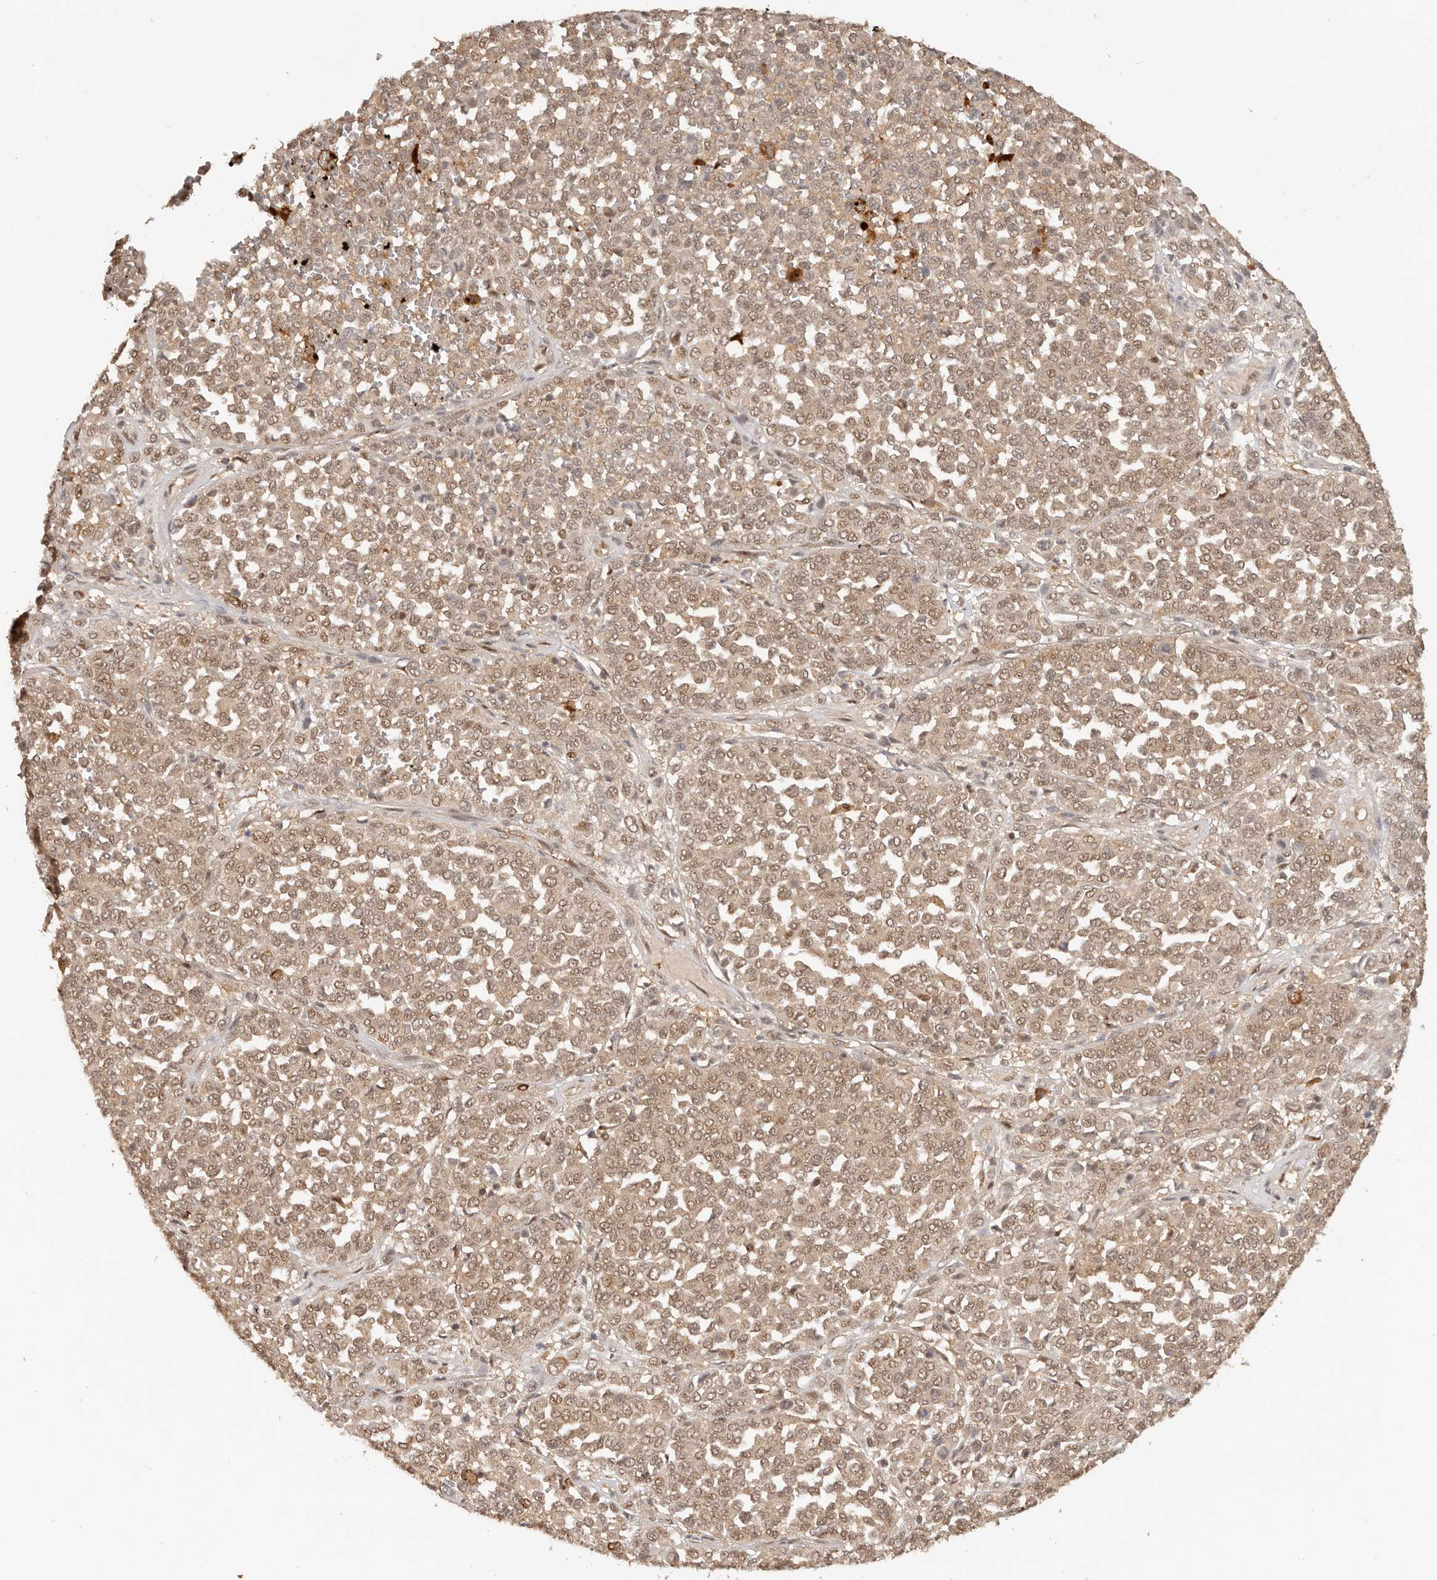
{"staining": {"intensity": "moderate", "quantity": ">75%", "location": "cytoplasmic/membranous,nuclear"}, "tissue": "melanoma", "cell_type": "Tumor cells", "image_type": "cancer", "snomed": [{"axis": "morphology", "description": "Malignant melanoma, Metastatic site"}, {"axis": "topography", "description": "Pancreas"}], "caption": "Melanoma tissue demonstrates moderate cytoplasmic/membranous and nuclear expression in about >75% of tumor cells, visualized by immunohistochemistry.", "gene": "PSMA5", "patient": {"sex": "female", "age": 30}}